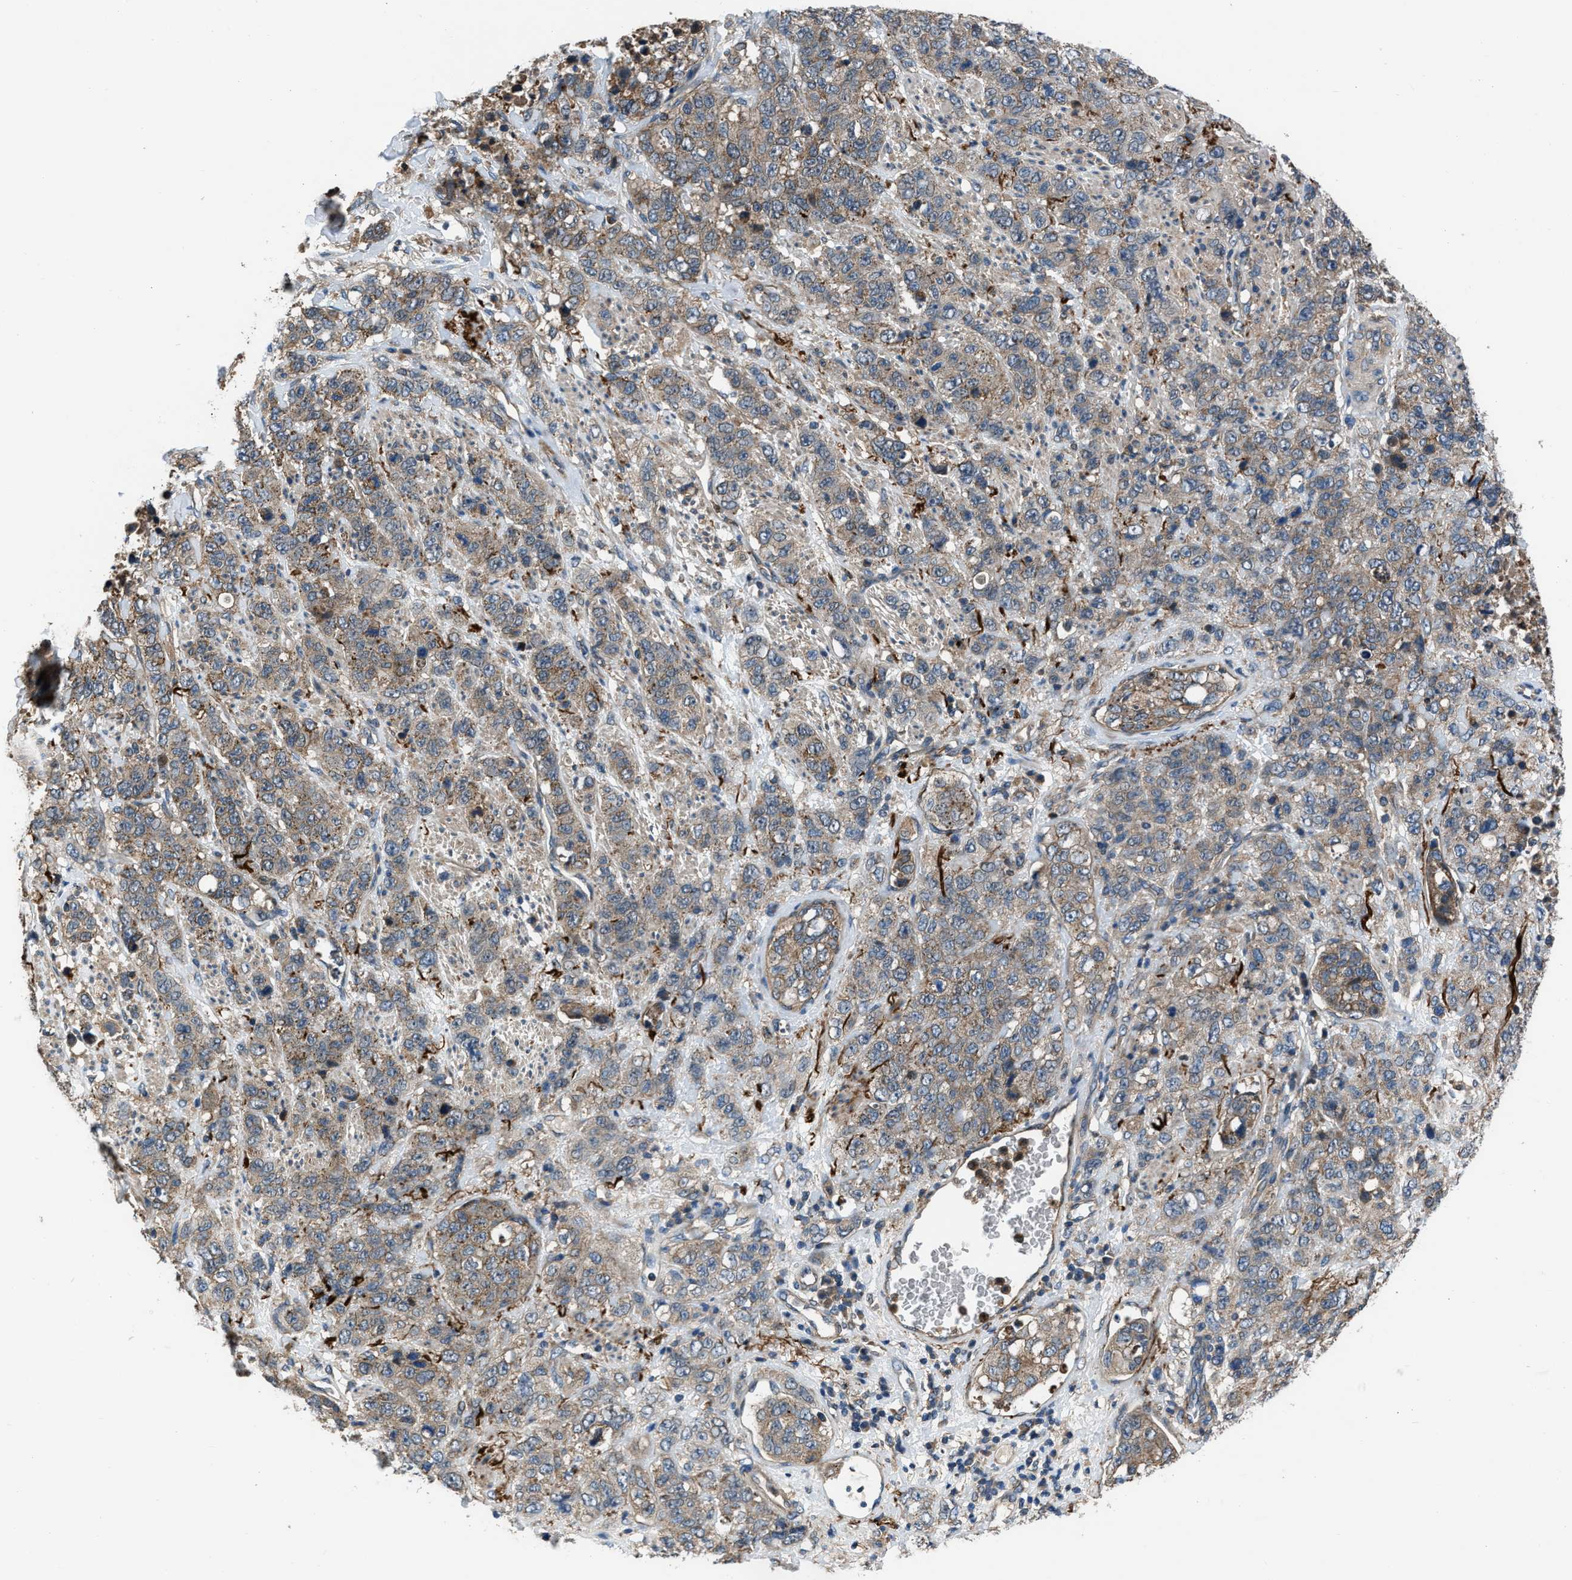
{"staining": {"intensity": "moderate", "quantity": ">75%", "location": "cytoplasmic/membranous"}, "tissue": "stomach cancer", "cell_type": "Tumor cells", "image_type": "cancer", "snomed": [{"axis": "morphology", "description": "Adenocarcinoma, NOS"}, {"axis": "topography", "description": "Stomach"}], "caption": "High-power microscopy captured an immunohistochemistry histopathology image of adenocarcinoma (stomach), revealing moderate cytoplasmic/membranous expression in about >75% of tumor cells.", "gene": "USP25", "patient": {"sex": "male", "age": 48}}